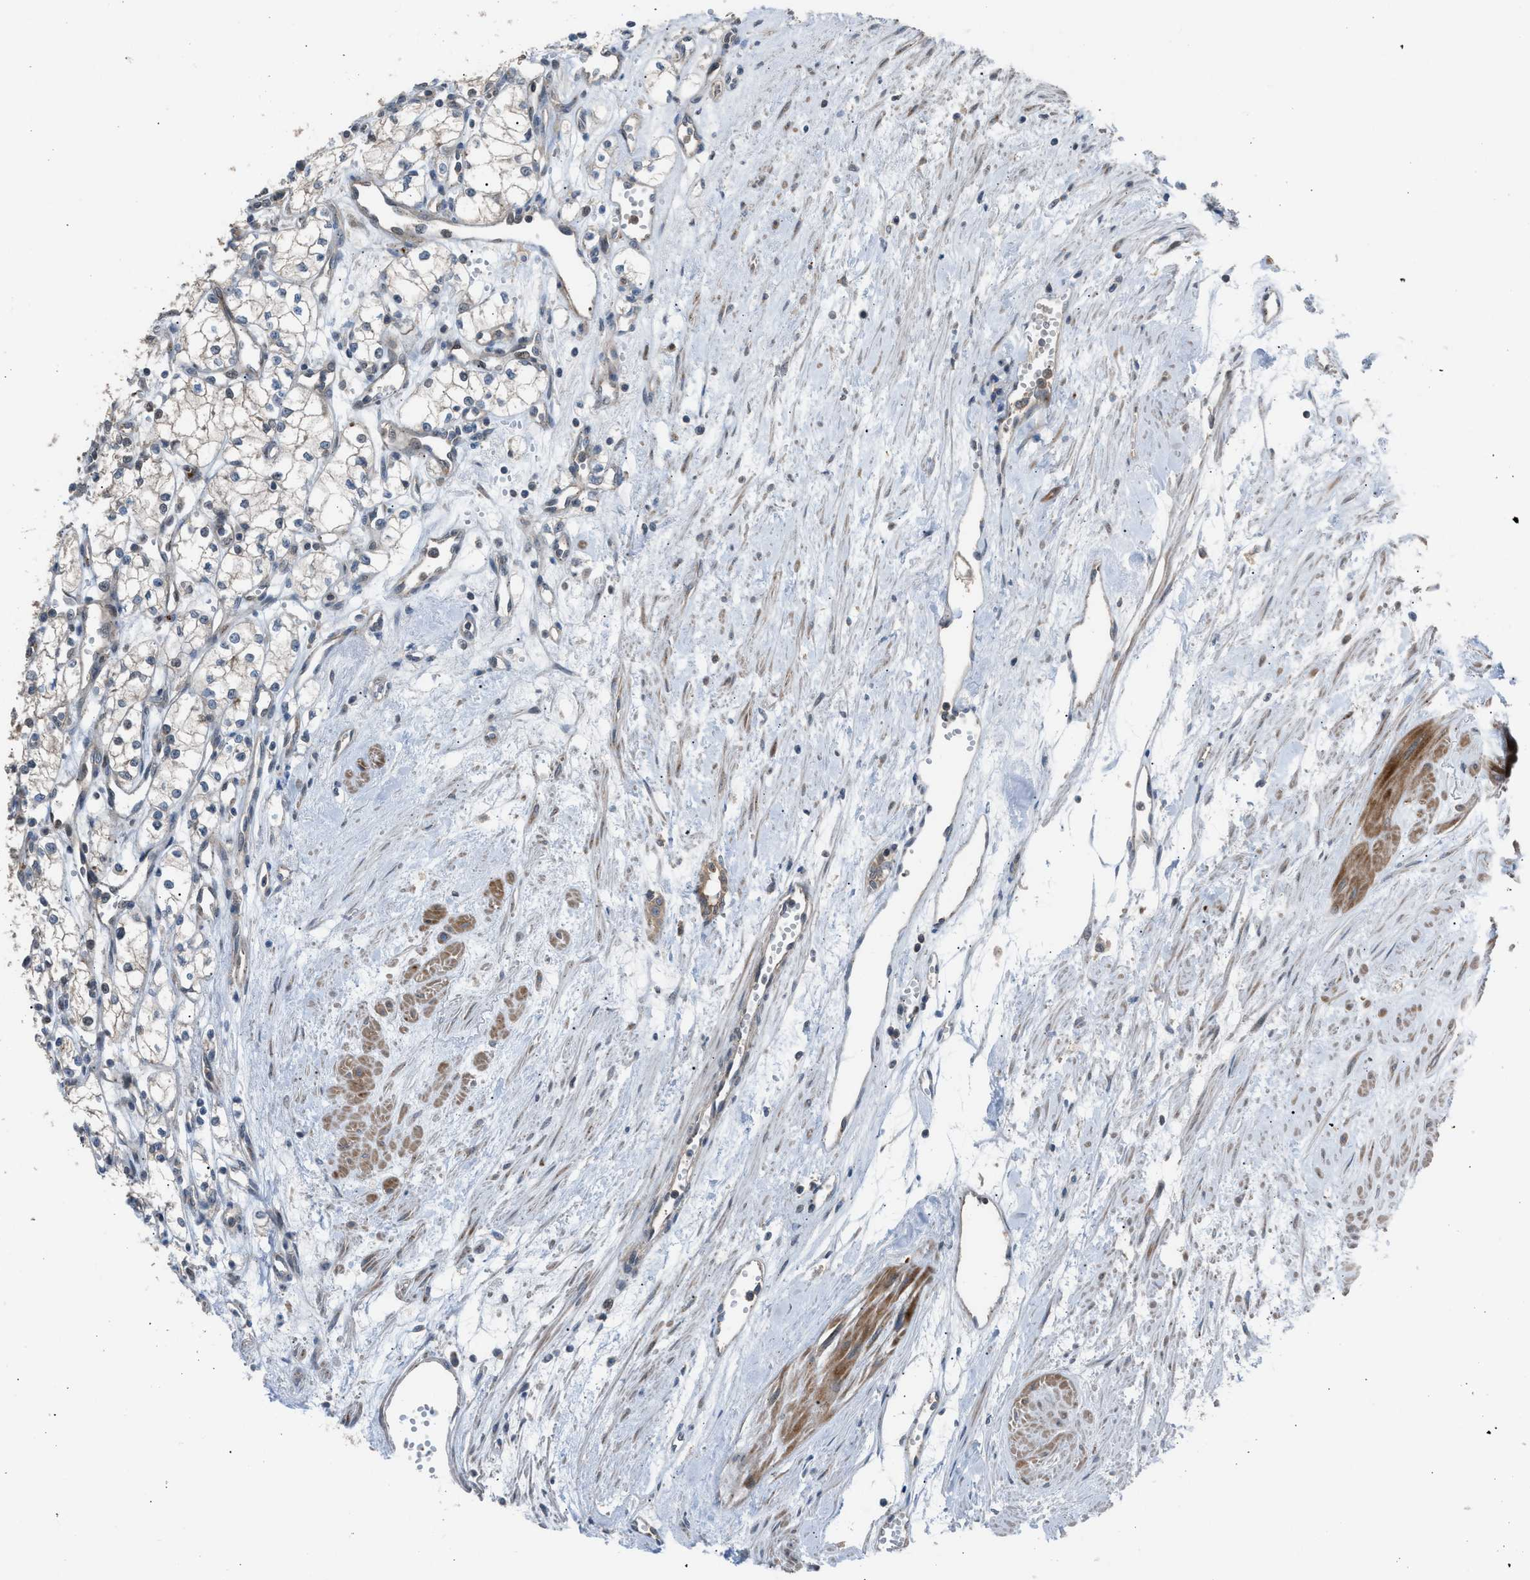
{"staining": {"intensity": "weak", "quantity": "<25%", "location": "cytoplasmic/membranous"}, "tissue": "renal cancer", "cell_type": "Tumor cells", "image_type": "cancer", "snomed": [{"axis": "morphology", "description": "Adenocarcinoma, NOS"}, {"axis": "topography", "description": "Kidney"}], "caption": "Renal adenocarcinoma stained for a protein using immunohistochemistry (IHC) demonstrates no positivity tumor cells.", "gene": "CRTC1", "patient": {"sex": "male", "age": 59}}